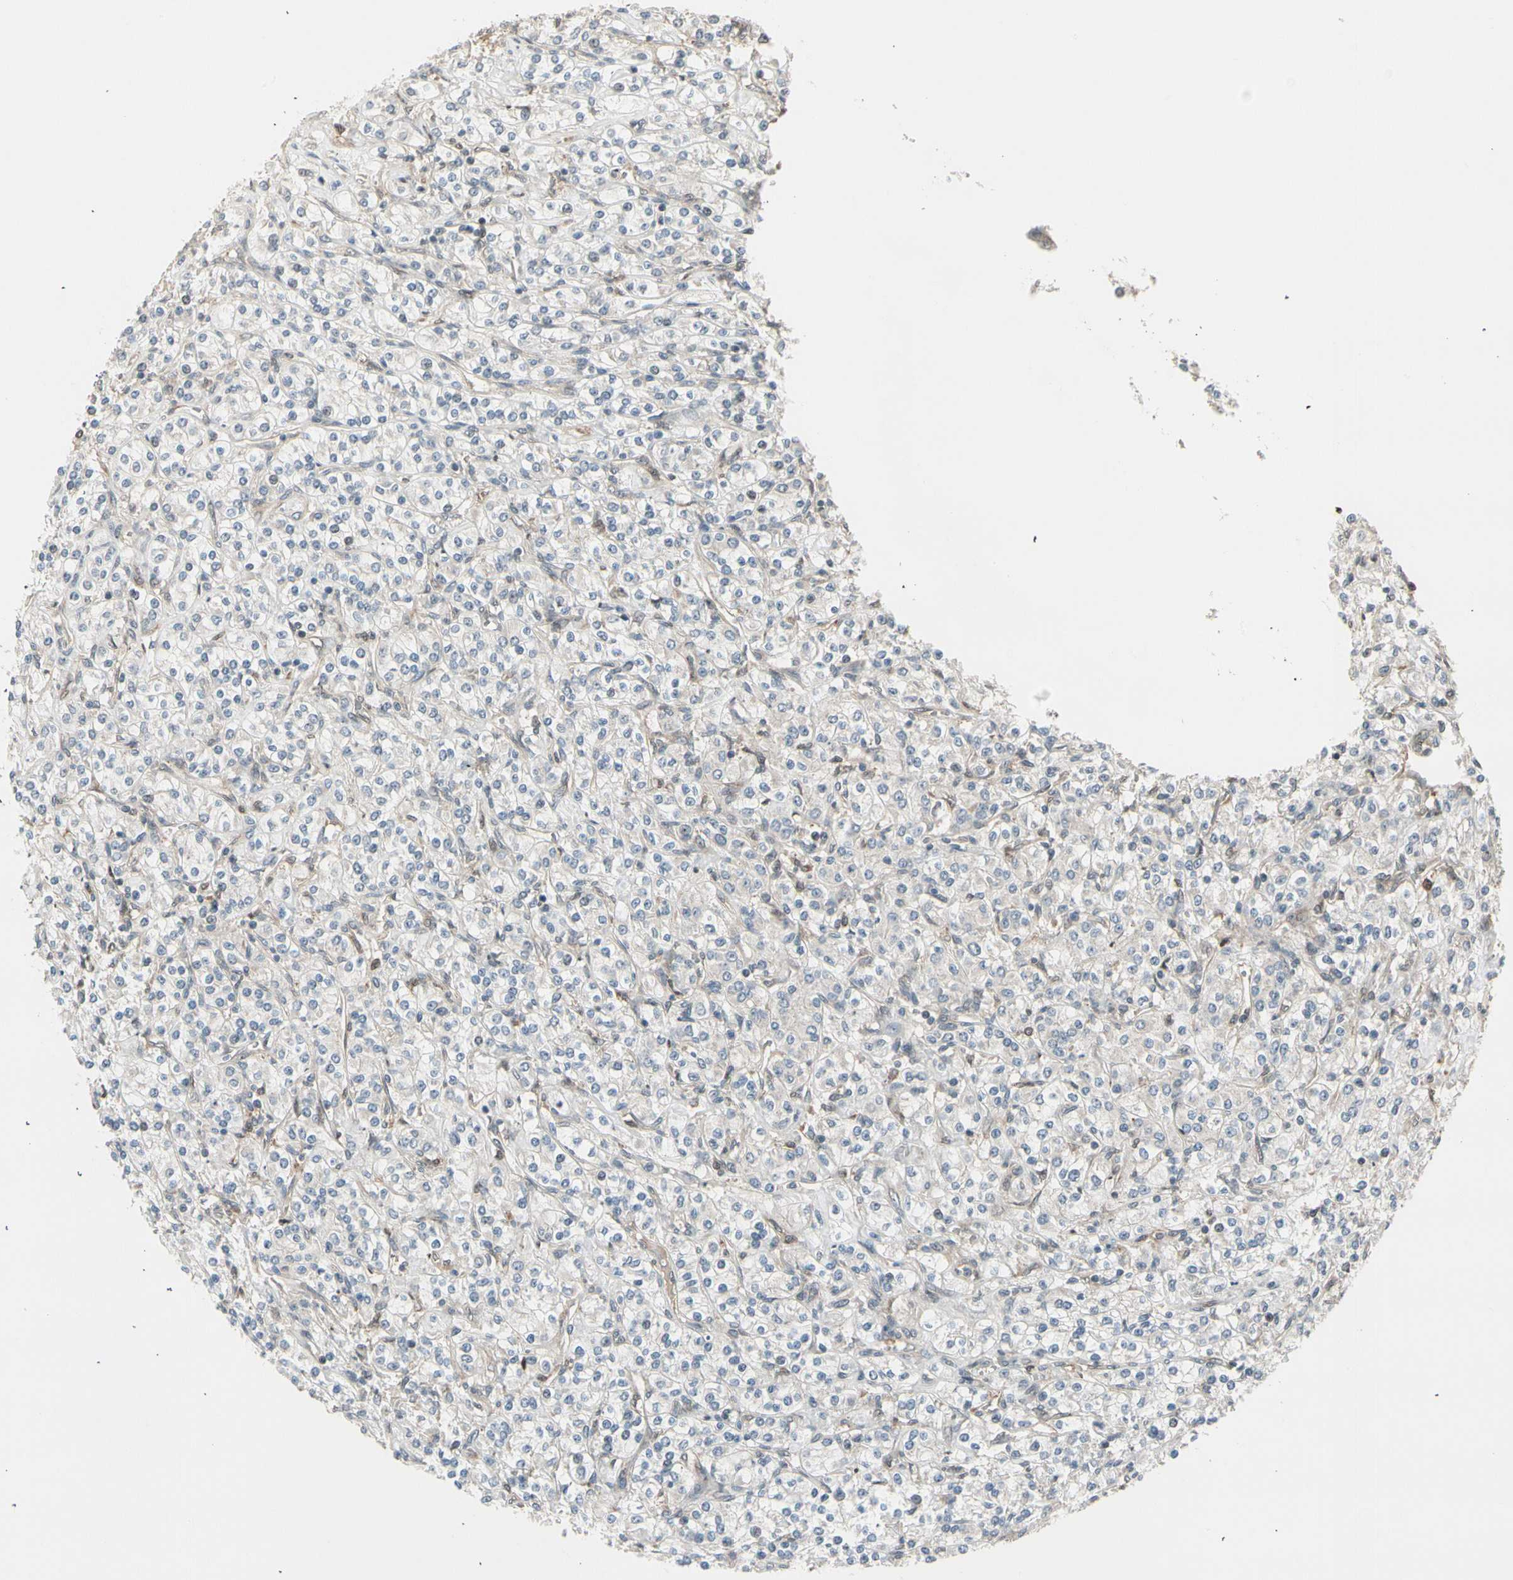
{"staining": {"intensity": "negative", "quantity": "none", "location": "none"}, "tissue": "renal cancer", "cell_type": "Tumor cells", "image_type": "cancer", "snomed": [{"axis": "morphology", "description": "Adenocarcinoma, NOS"}, {"axis": "topography", "description": "Kidney"}], "caption": "Immunohistochemical staining of renal adenocarcinoma exhibits no significant expression in tumor cells.", "gene": "SVBP", "patient": {"sex": "male", "age": 77}}